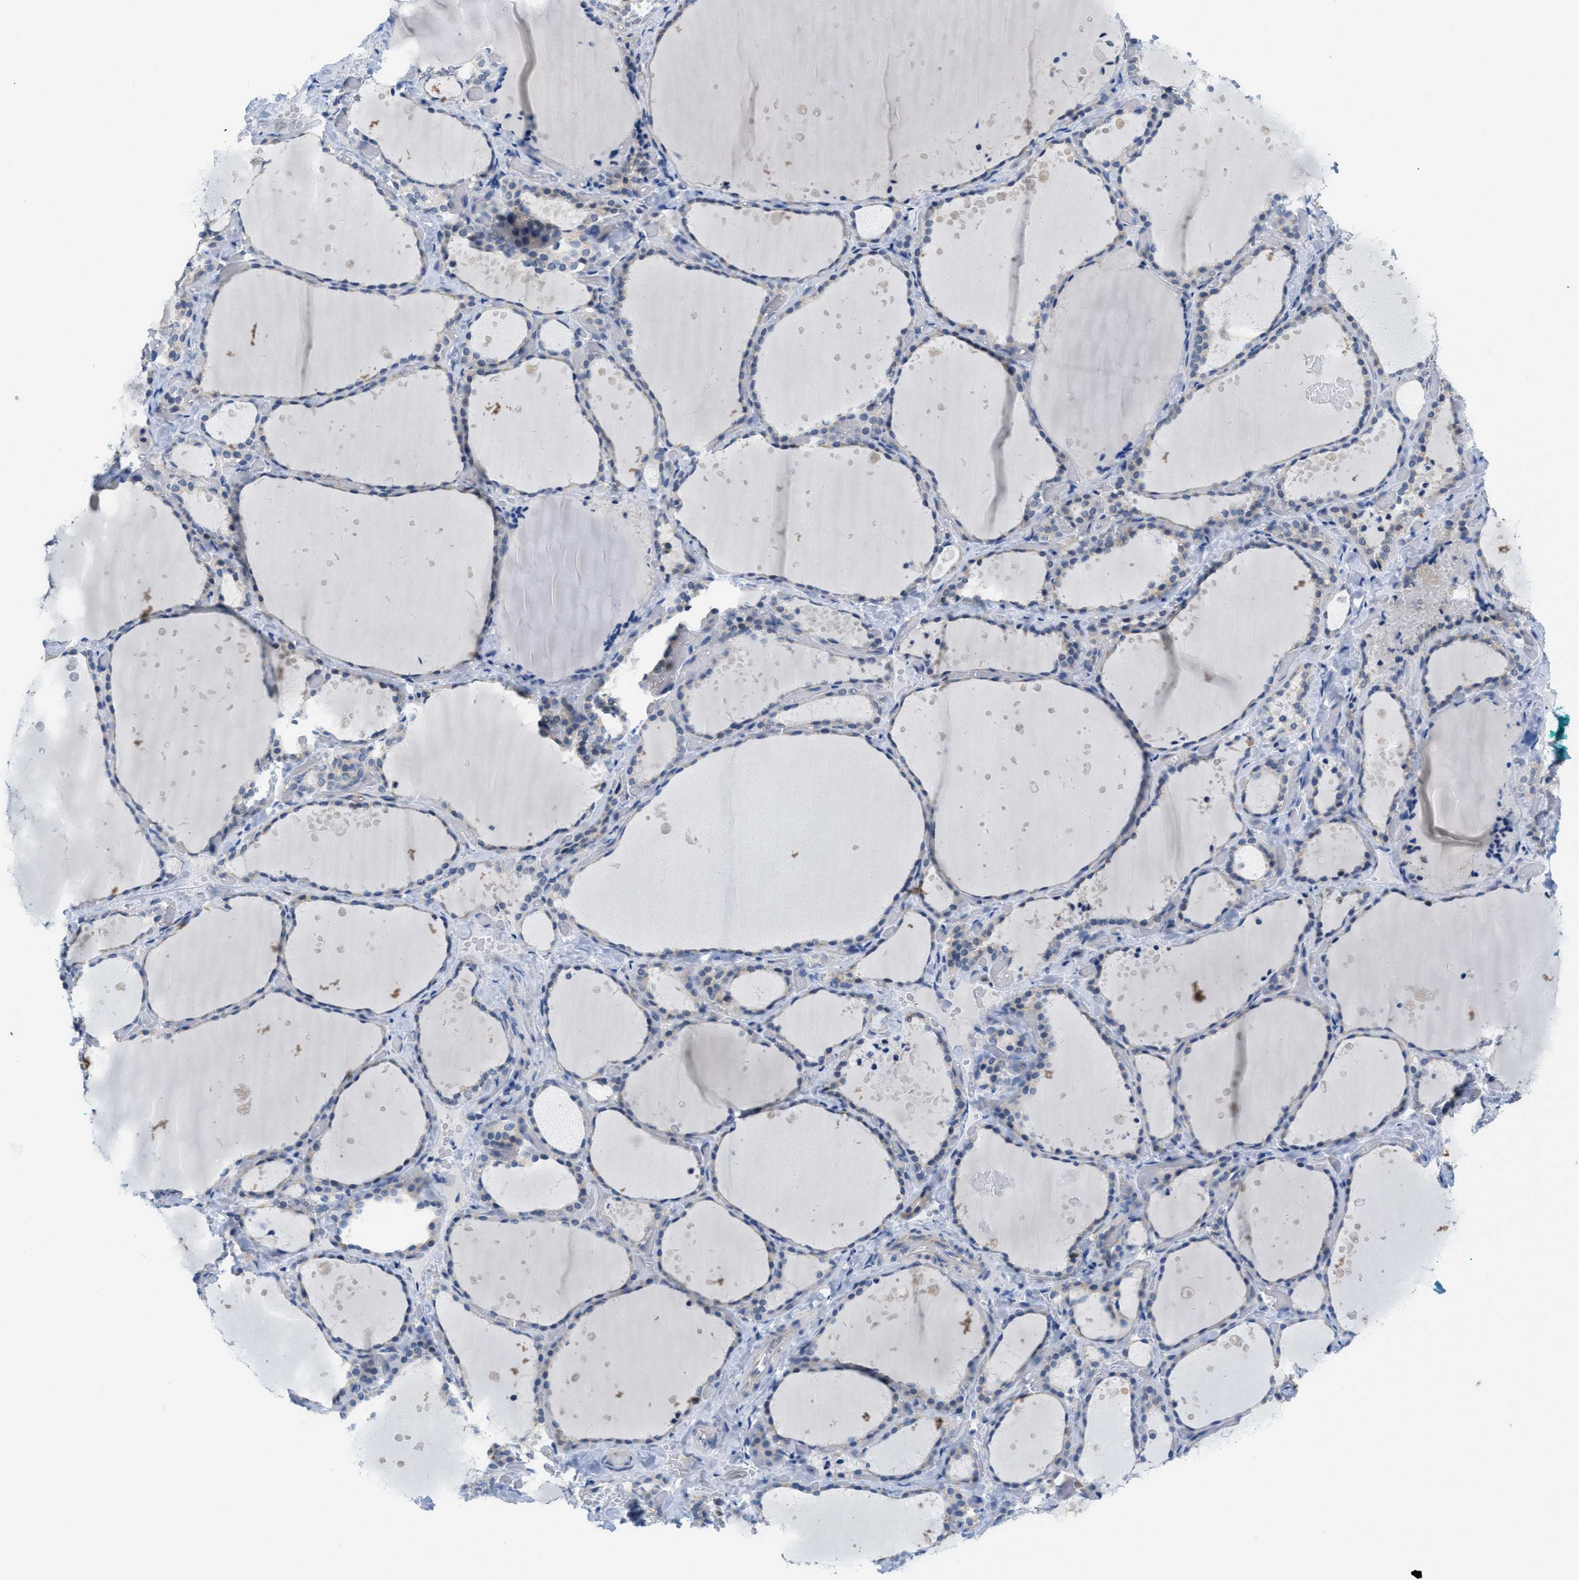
{"staining": {"intensity": "negative", "quantity": "none", "location": "none"}, "tissue": "thyroid gland", "cell_type": "Glandular cells", "image_type": "normal", "snomed": [{"axis": "morphology", "description": "Normal tissue, NOS"}, {"axis": "topography", "description": "Thyroid gland"}], "caption": "Glandular cells show no significant staining in benign thyroid gland.", "gene": "PTDSS1", "patient": {"sex": "female", "age": 44}}